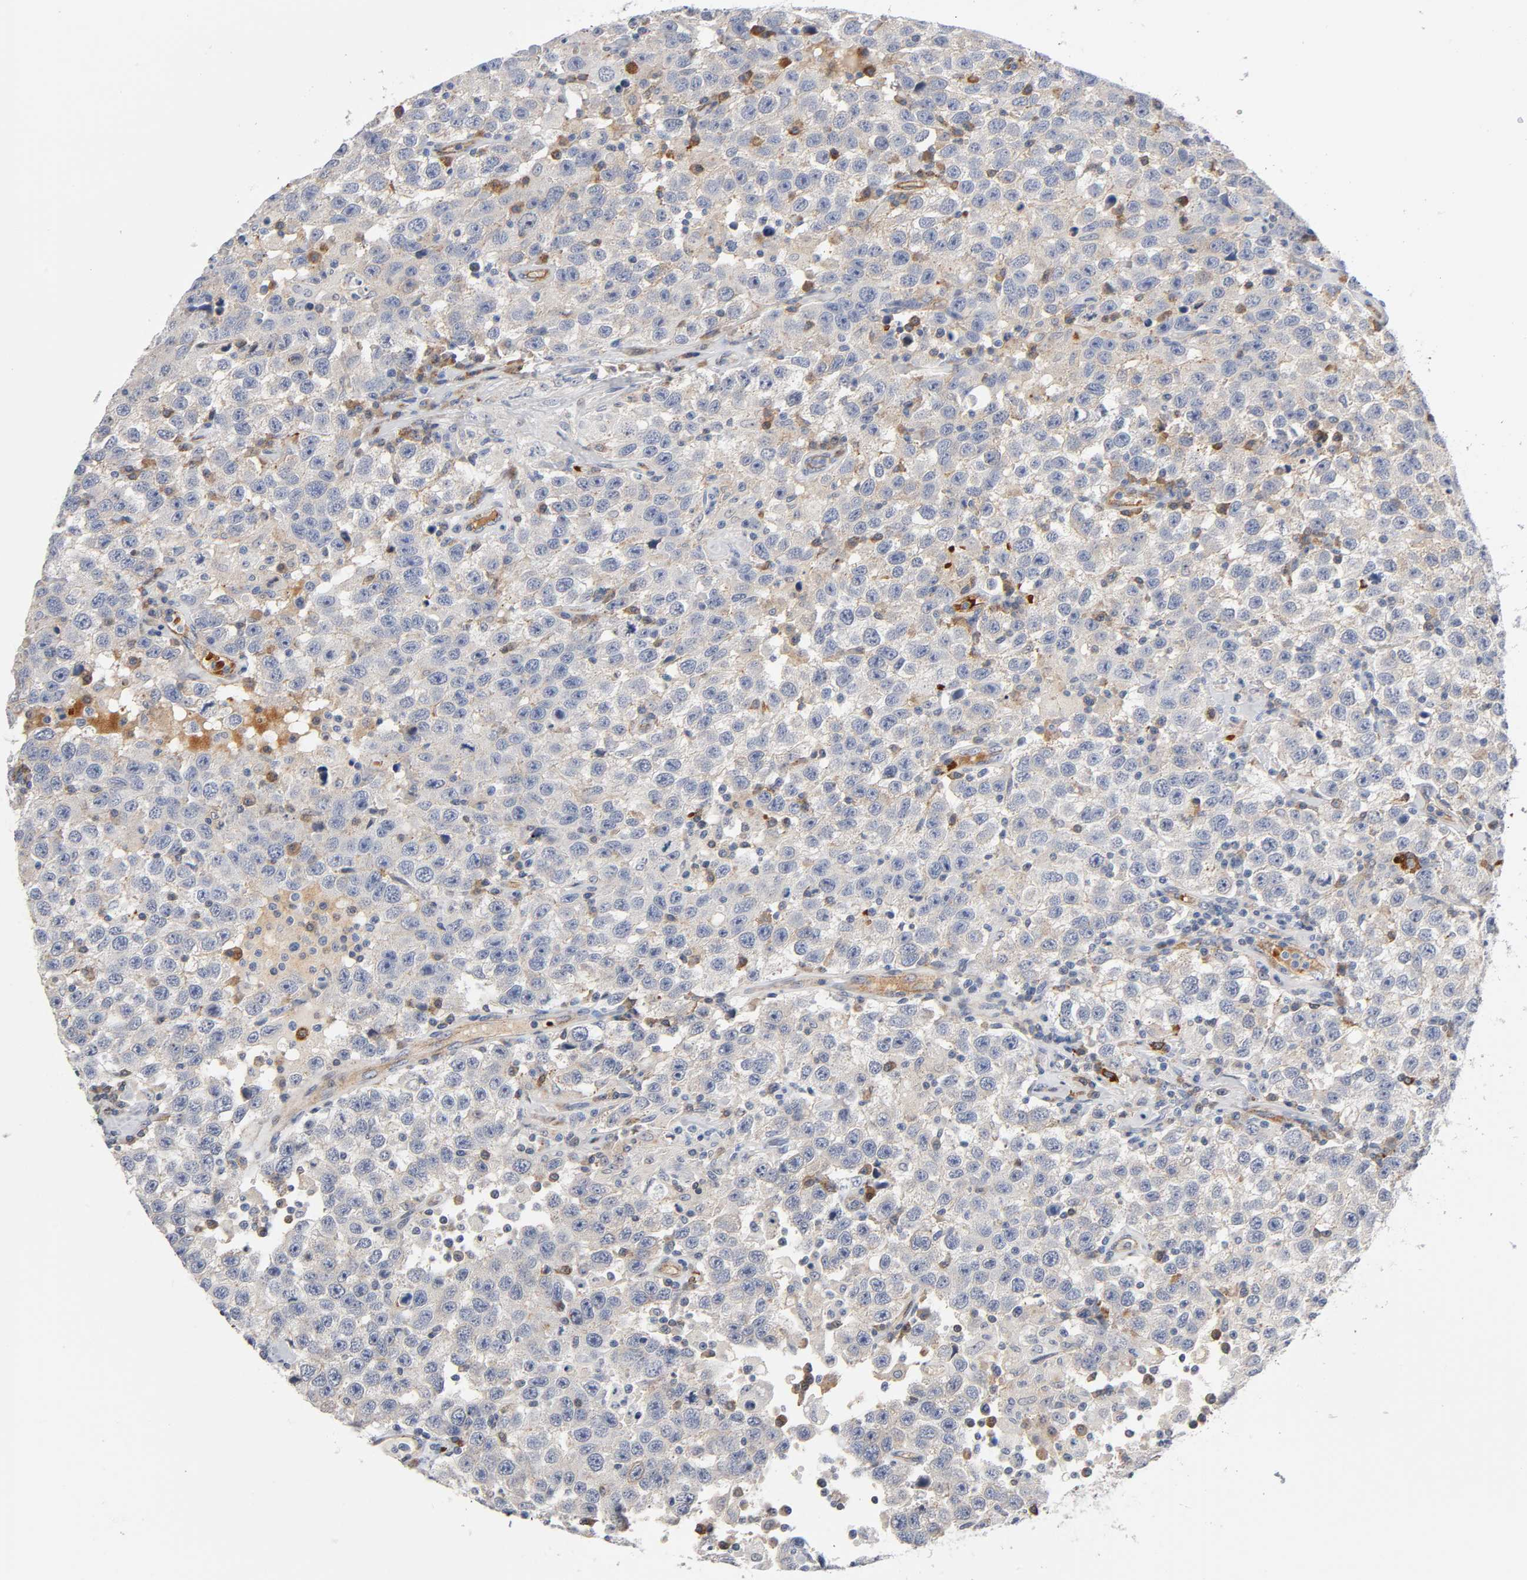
{"staining": {"intensity": "weak", "quantity": "25%-75%", "location": "cytoplasmic/membranous"}, "tissue": "testis cancer", "cell_type": "Tumor cells", "image_type": "cancer", "snomed": [{"axis": "morphology", "description": "Seminoma, NOS"}, {"axis": "topography", "description": "Testis"}], "caption": "There is low levels of weak cytoplasmic/membranous staining in tumor cells of testis cancer (seminoma), as demonstrated by immunohistochemical staining (brown color).", "gene": "CD2AP", "patient": {"sex": "male", "age": 41}}